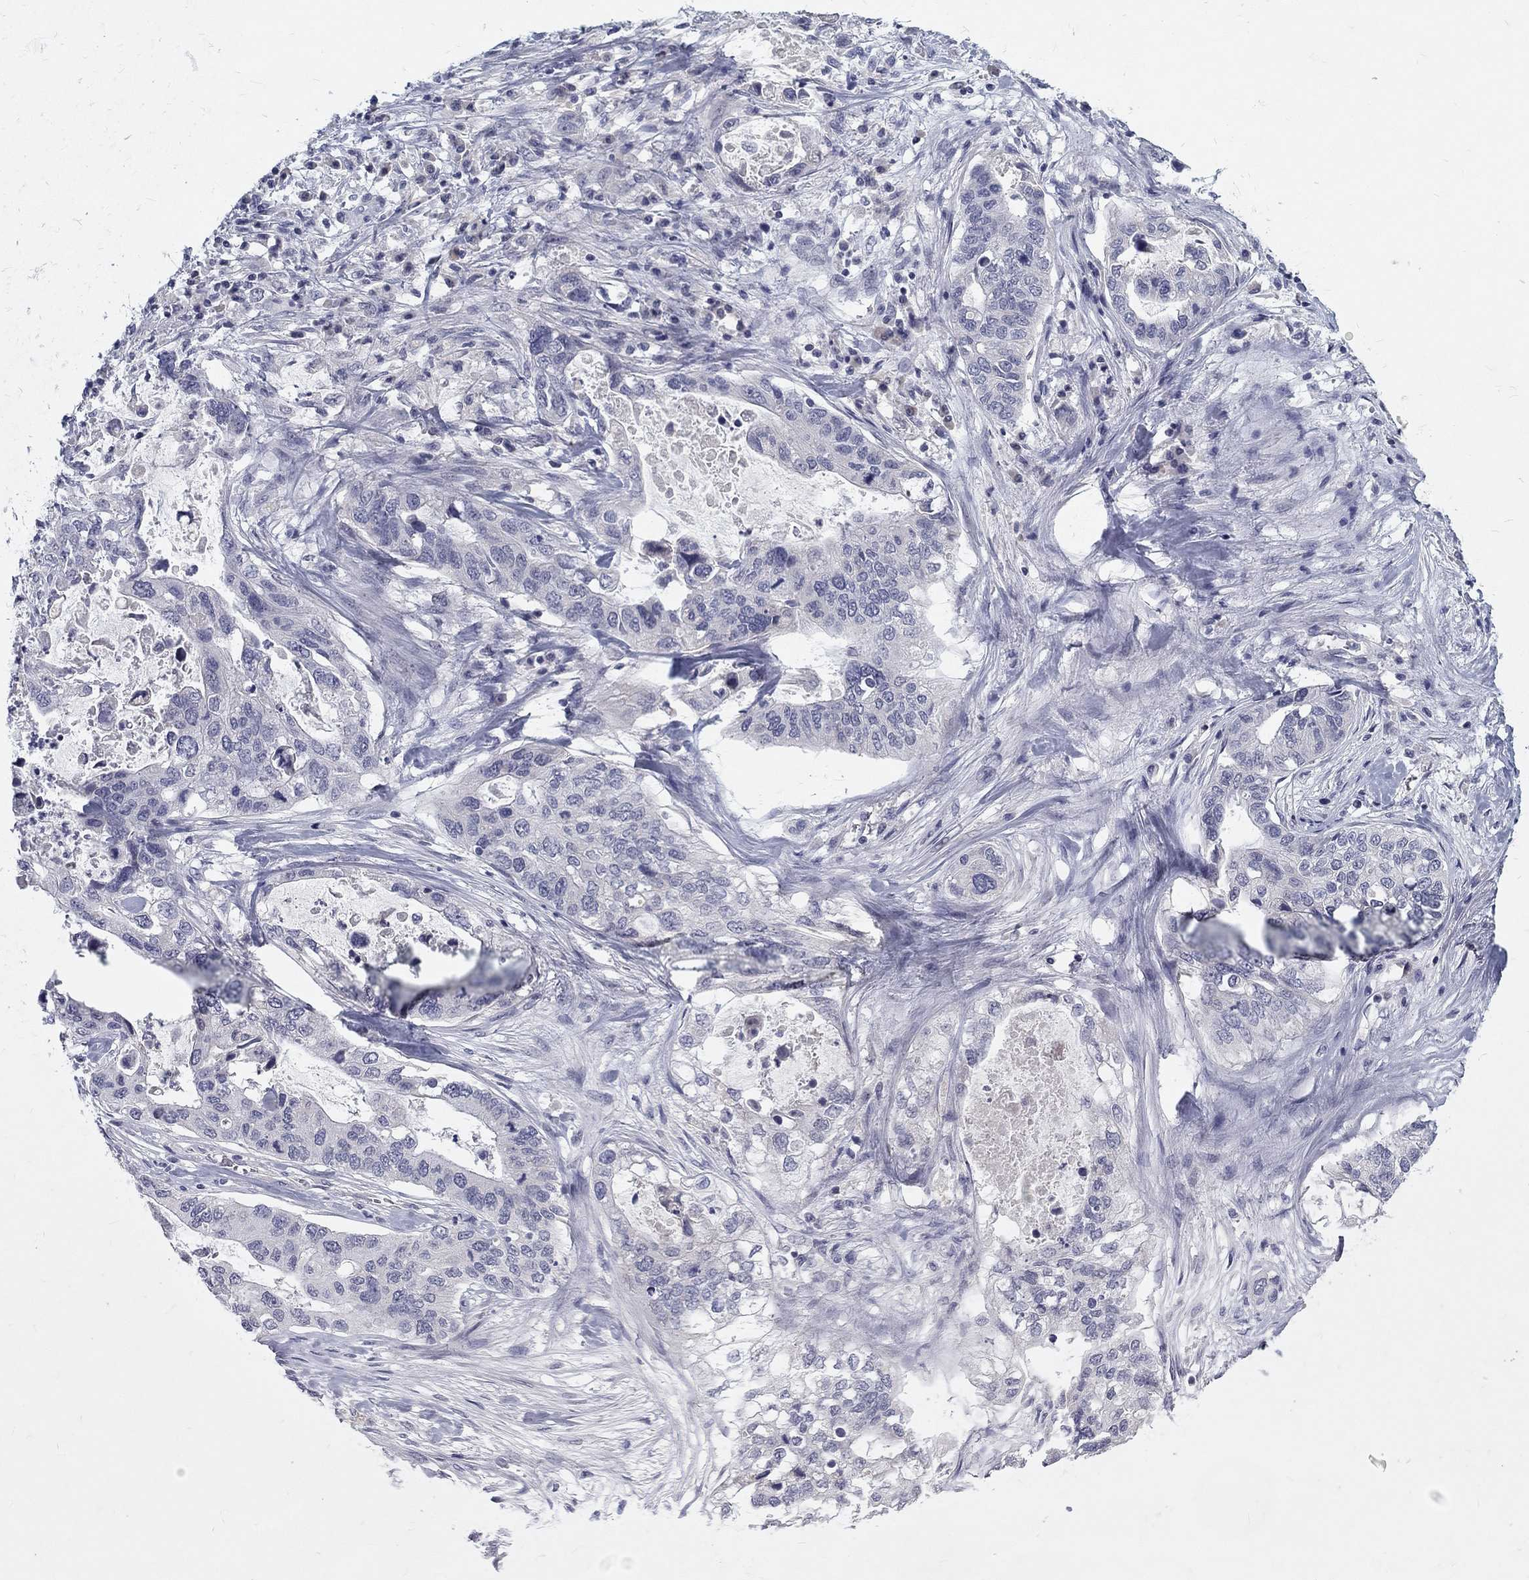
{"staining": {"intensity": "negative", "quantity": "none", "location": "none"}, "tissue": "stomach cancer", "cell_type": "Tumor cells", "image_type": "cancer", "snomed": [{"axis": "morphology", "description": "Adenocarcinoma, NOS"}, {"axis": "topography", "description": "Stomach"}], "caption": "Stomach cancer stained for a protein using immunohistochemistry (IHC) shows no positivity tumor cells.", "gene": "NOS1", "patient": {"sex": "male", "age": 54}}